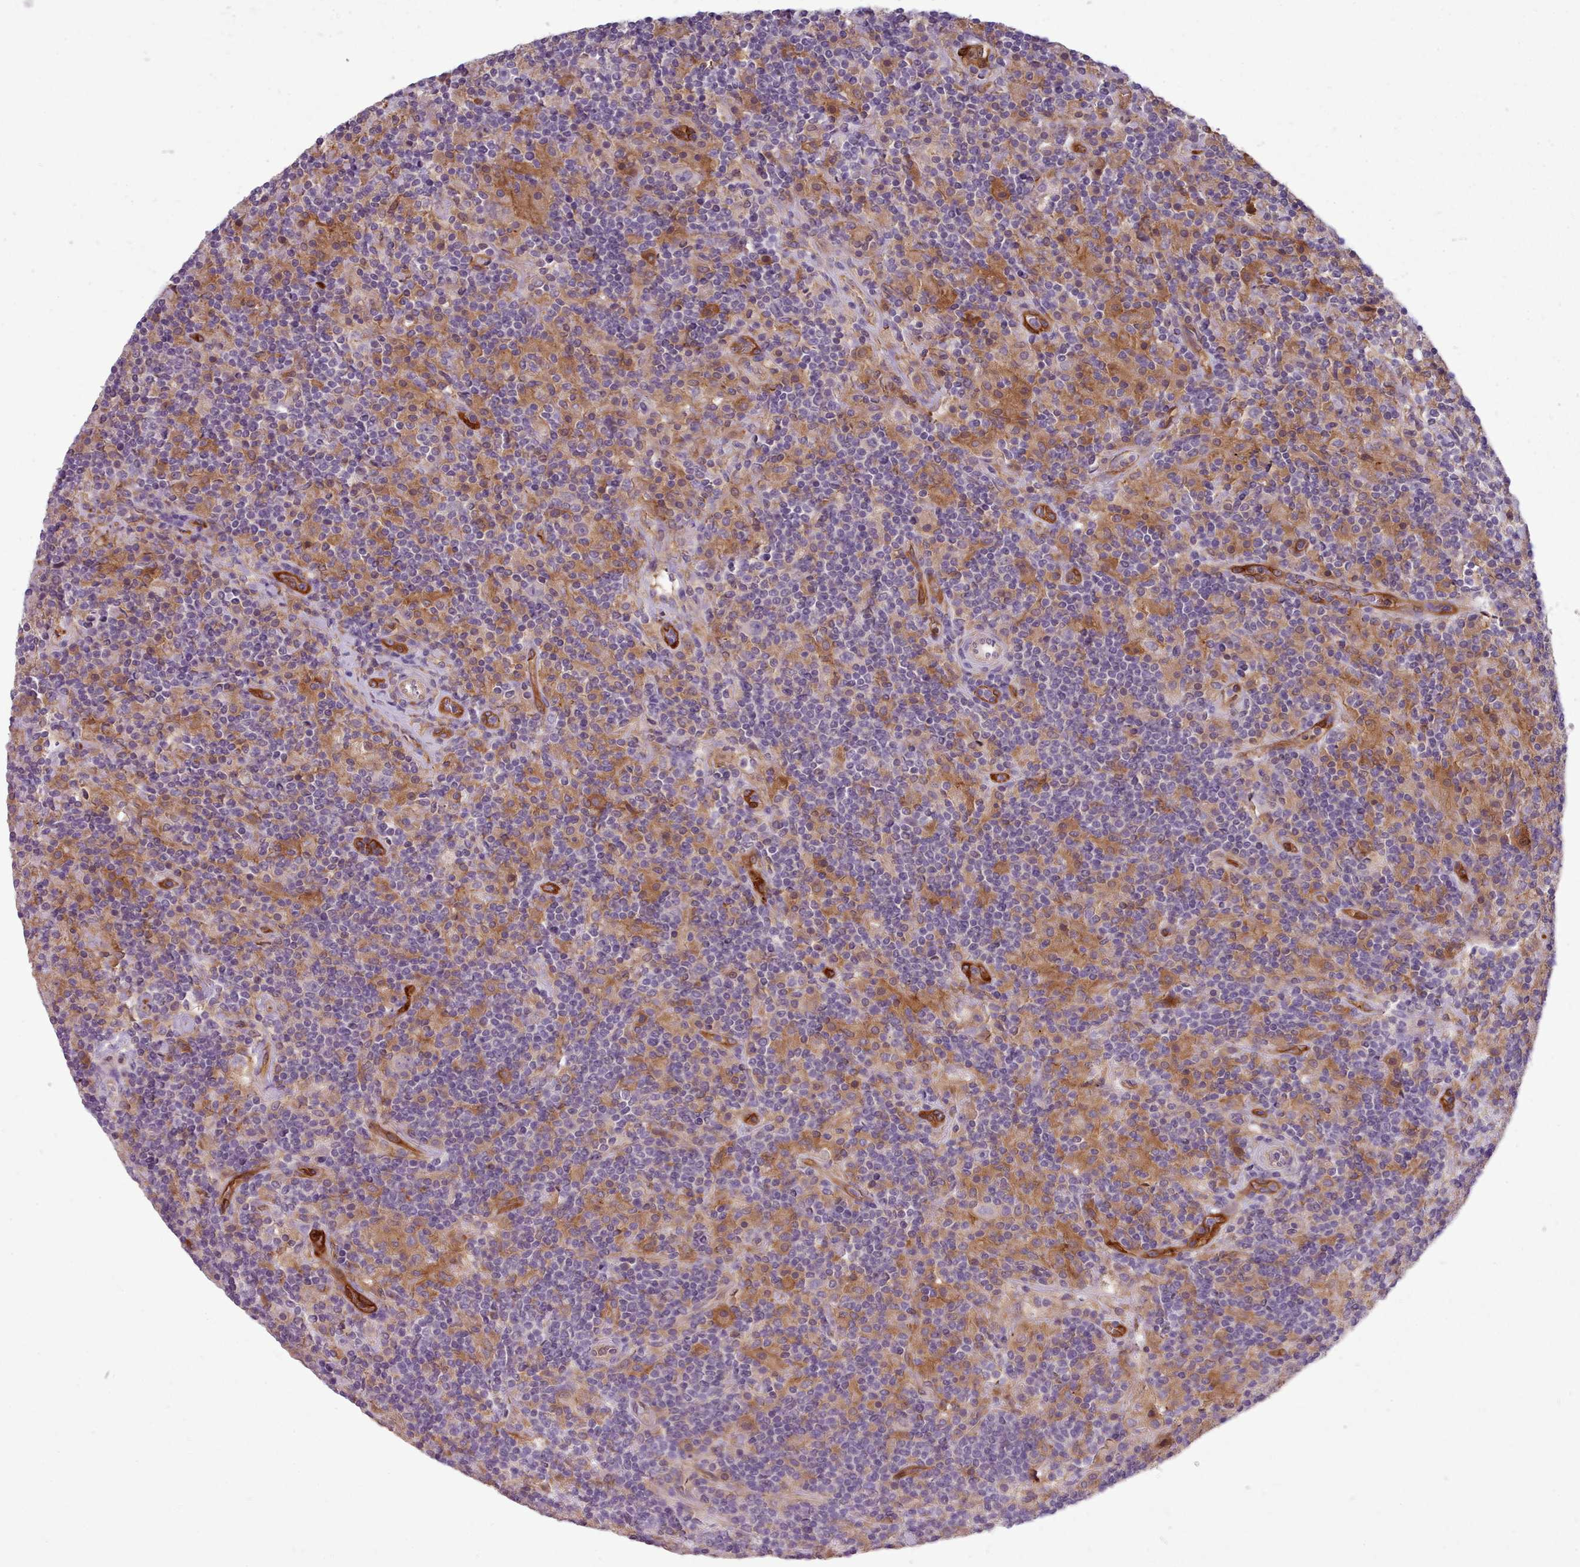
{"staining": {"intensity": "negative", "quantity": "none", "location": "none"}, "tissue": "lymphoma", "cell_type": "Tumor cells", "image_type": "cancer", "snomed": [{"axis": "morphology", "description": "Hodgkin's disease, NOS"}, {"axis": "topography", "description": "Lymph node"}], "caption": "Micrograph shows no protein positivity in tumor cells of lymphoma tissue. (Brightfield microscopy of DAB immunohistochemistry at high magnification).", "gene": "CD300LF", "patient": {"sex": "male", "age": 70}}